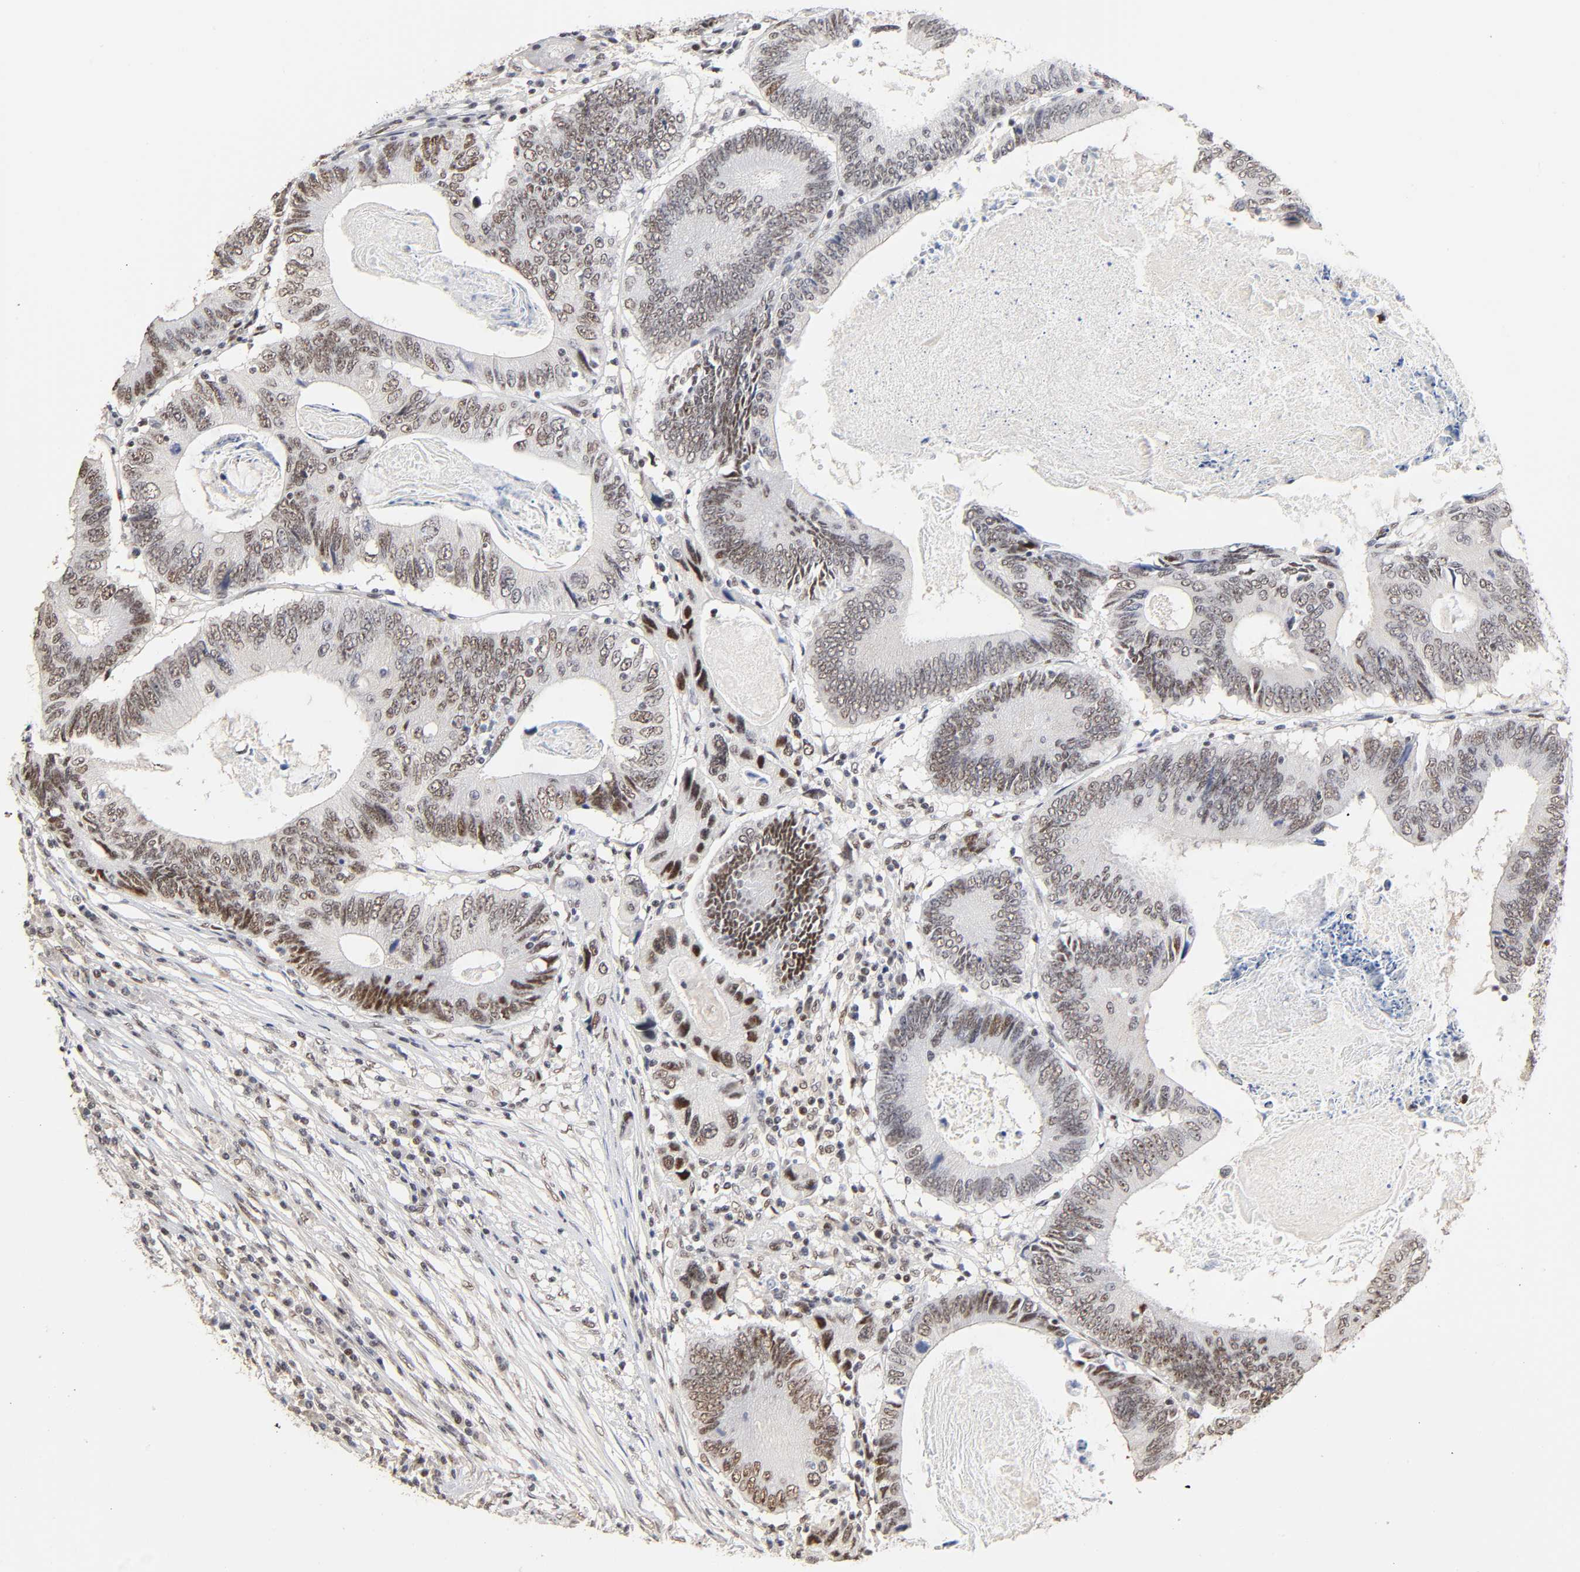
{"staining": {"intensity": "moderate", "quantity": "25%-75%", "location": "nuclear"}, "tissue": "colorectal cancer", "cell_type": "Tumor cells", "image_type": "cancer", "snomed": [{"axis": "morphology", "description": "Adenocarcinoma, NOS"}, {"axis": "topography", "description": "Colon"}], "caption": "Immunohistochemistry of colorectal adenocarcinoma displays medium levels of moderate nuclear positivity in about 25%-75% of tumor cells.", "gene": "TP53RK", "patient": {"sex": "female", "age": 78}}